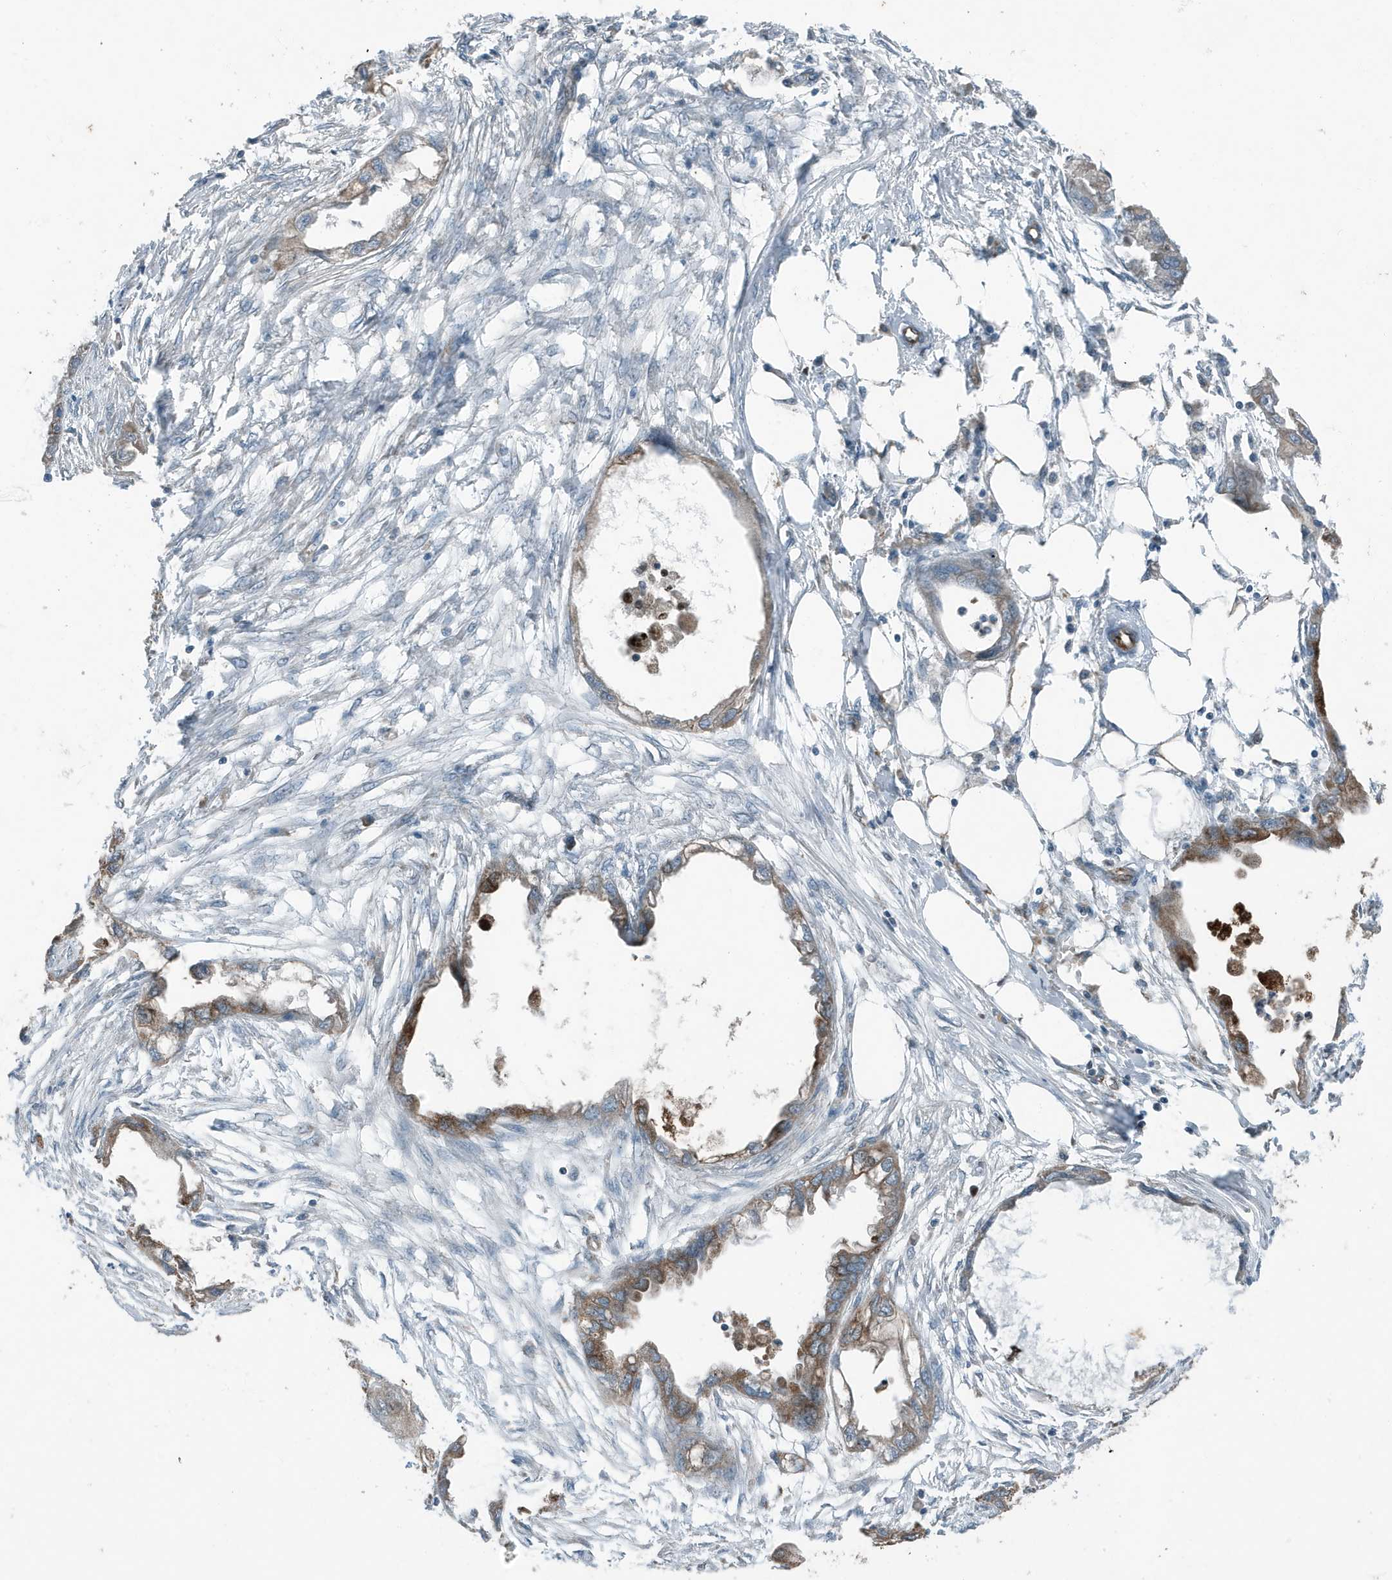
{"staining": {"intensity": "moderate", "quantity": "25%-75%", "location": "cytoplasmic/membranous"}, "tissue": "endometrial cancer", "cell_type": "Tumor cells", "image_type": "cancer", "snomed": [{"axis": "morphology", "description": "Adenocarcinoma, NOS"}, {"axis": "morphology", "description": "Adenocarcinoma, metastatic, NOS"}, {"axis": "topography", "description": "Adipose tissue"}, {"axis": "topography", "description": "Endometrium"}], "caption": "Endometrial cancer tissue displays moderate cytoplasmic/membranous expression in about 25%-75% of tumor cells", "gene": "MT-CYB", "patient": {"sex": "female", "age": 67}}